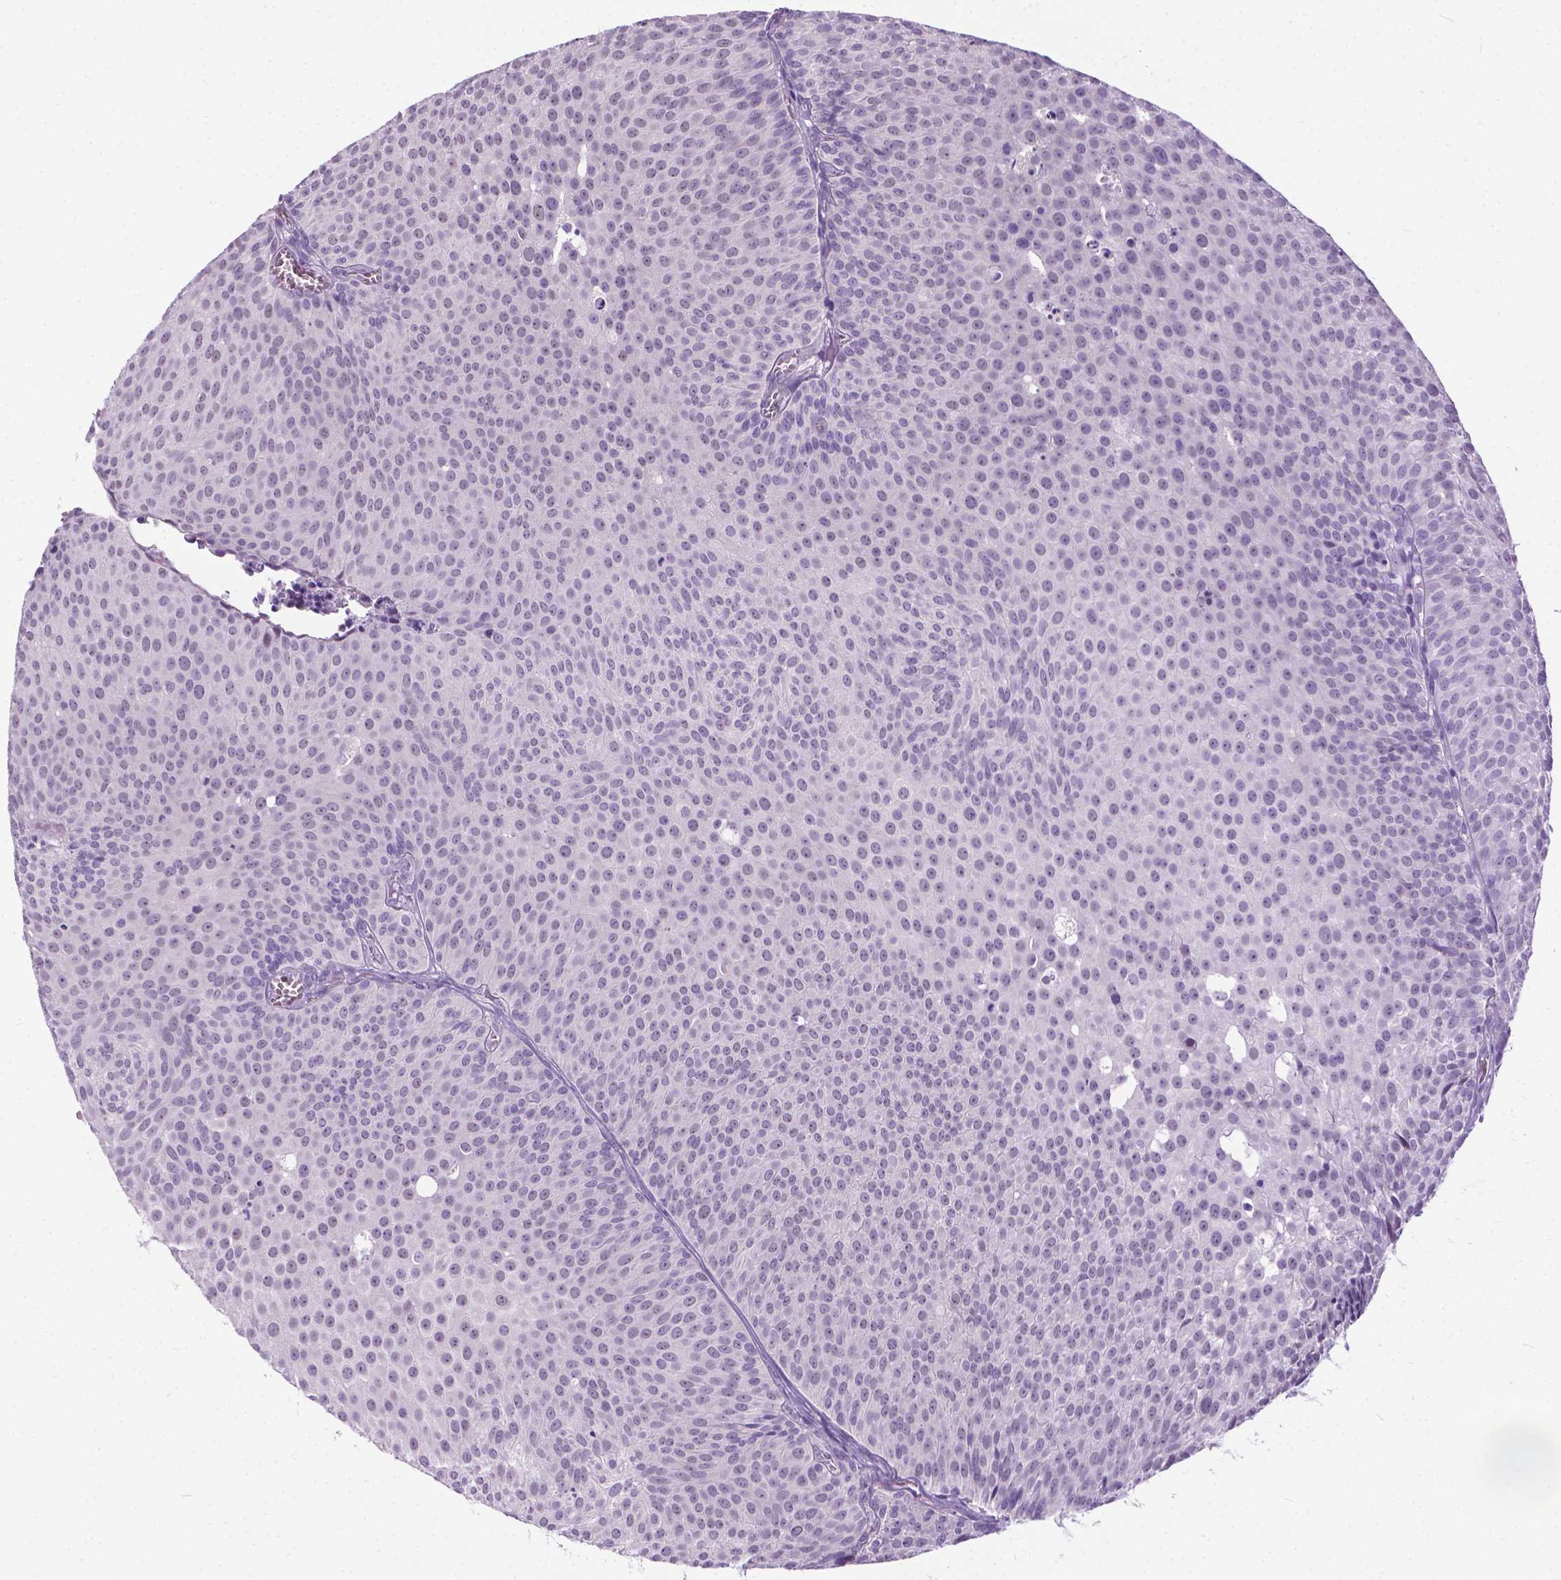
{"staining": {"intensity": "negative", "quantity": "none", "location": "none"}, "tissue": "urothelial cancer", "cell_type": "Tumor cells", "image_type": "cancer", "snomed": [{"axis": "morphology", "description": "Urothelial carcinoma, Low grade"}, {"axis": "topography", "description": "Urinary bladder"}], "caption": "This is an immunohistochemistry photomicrograph of low-grade urothelial carcinoma. There is no staining in tumor cells.", "gene": "APCDD1L", "patient": {"sex": "male", "age": 63}}